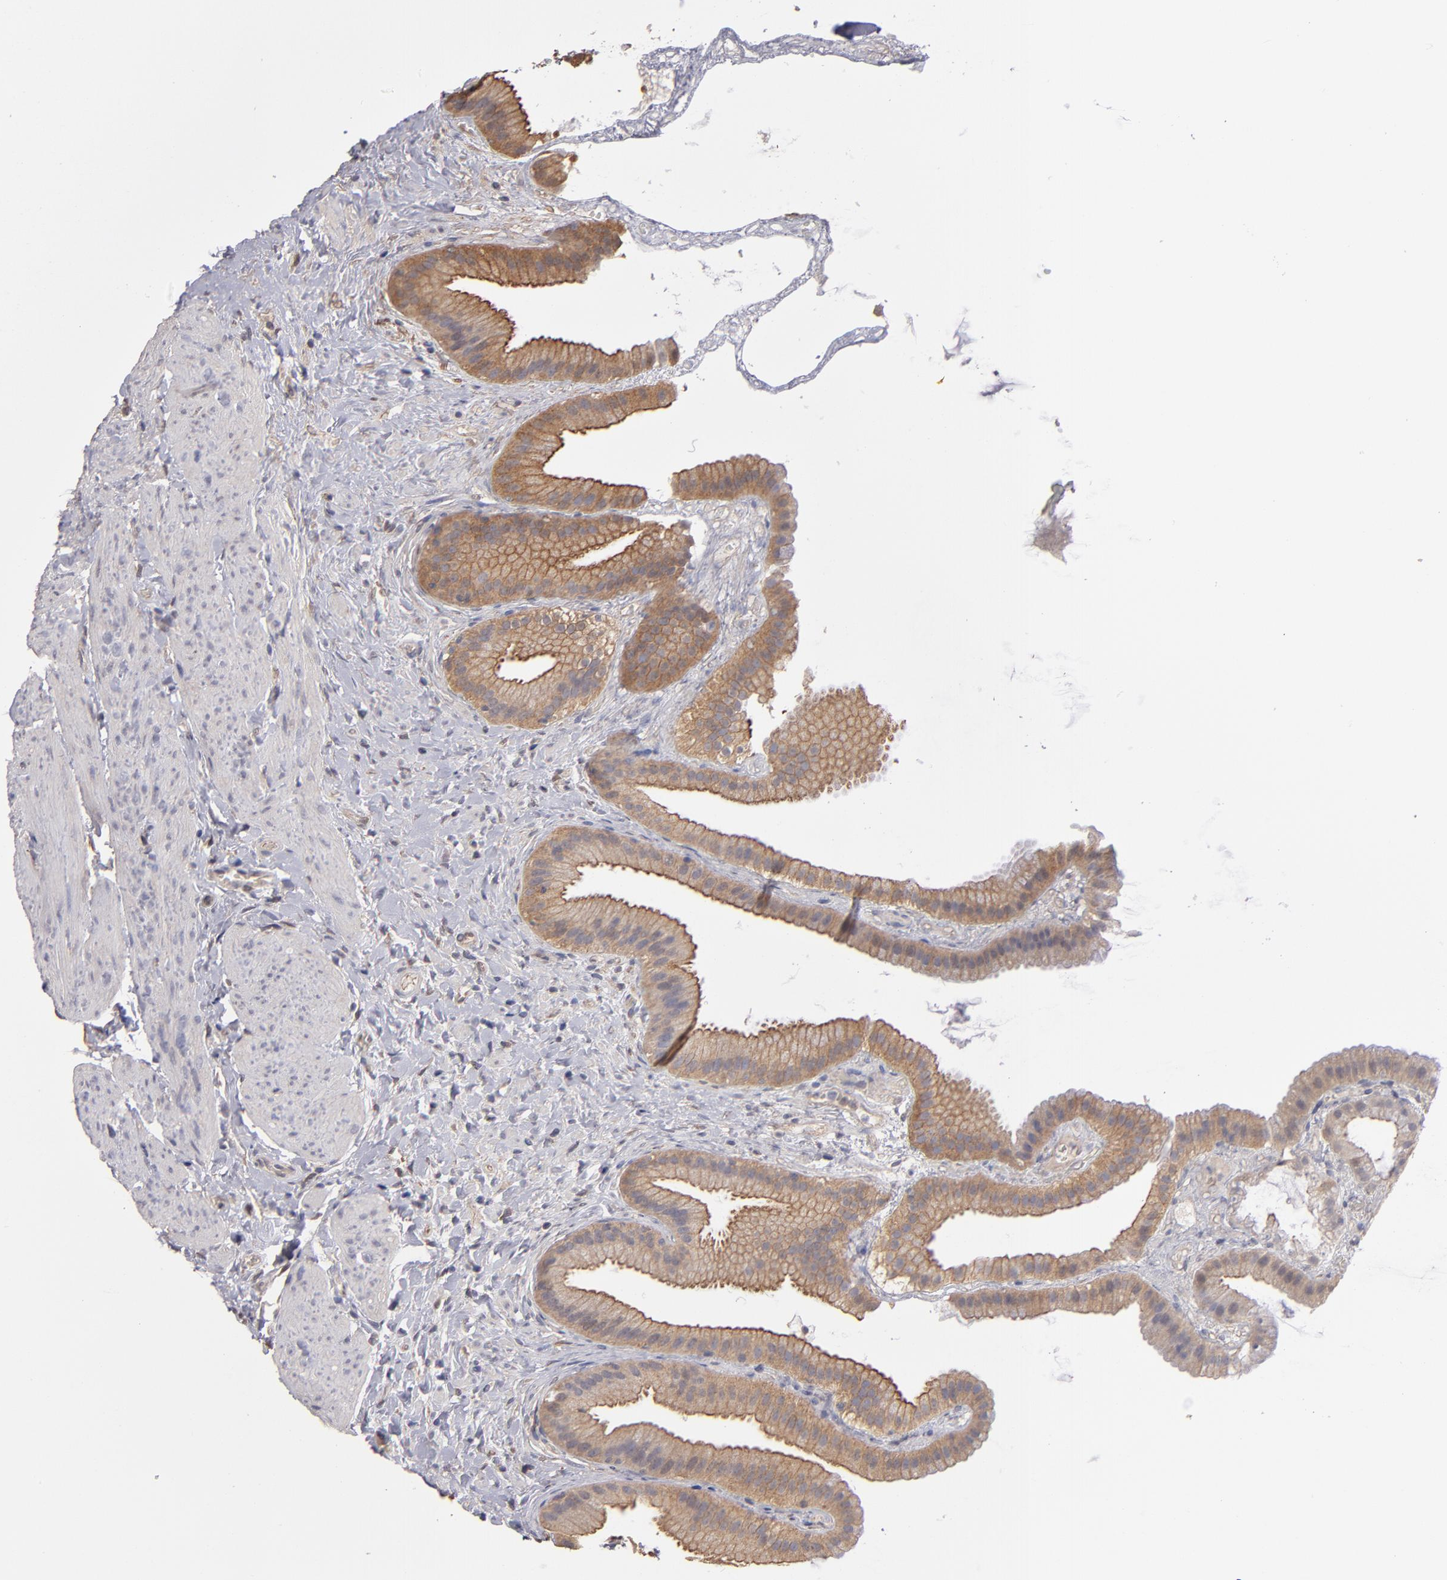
{"staining": {"intensity": "moderate", "quantity": ">75%", "location": "cytoplasmic/membranous"}, "tissue": "gallbladder", "cell_type": "Glandular cells", "image_type": "normal", "snomed": [{"axis": "morphology", "description": "Normal tissue, NOS"}, {"axis": "topography", "description": "Gallbladder"}], "caption": "Gallbladder stained with DAB immunohistochemistry shows medium levels of moderate cytoplasmic/membranous positivity in approximately >75% of glandular cells. (Stains: DAB in brown, nuclei in blue, Microscopy: brightfield microscopy at high magnification).", "gene": "NDRG2", "patient": {"sex": "female", "age": 63}}